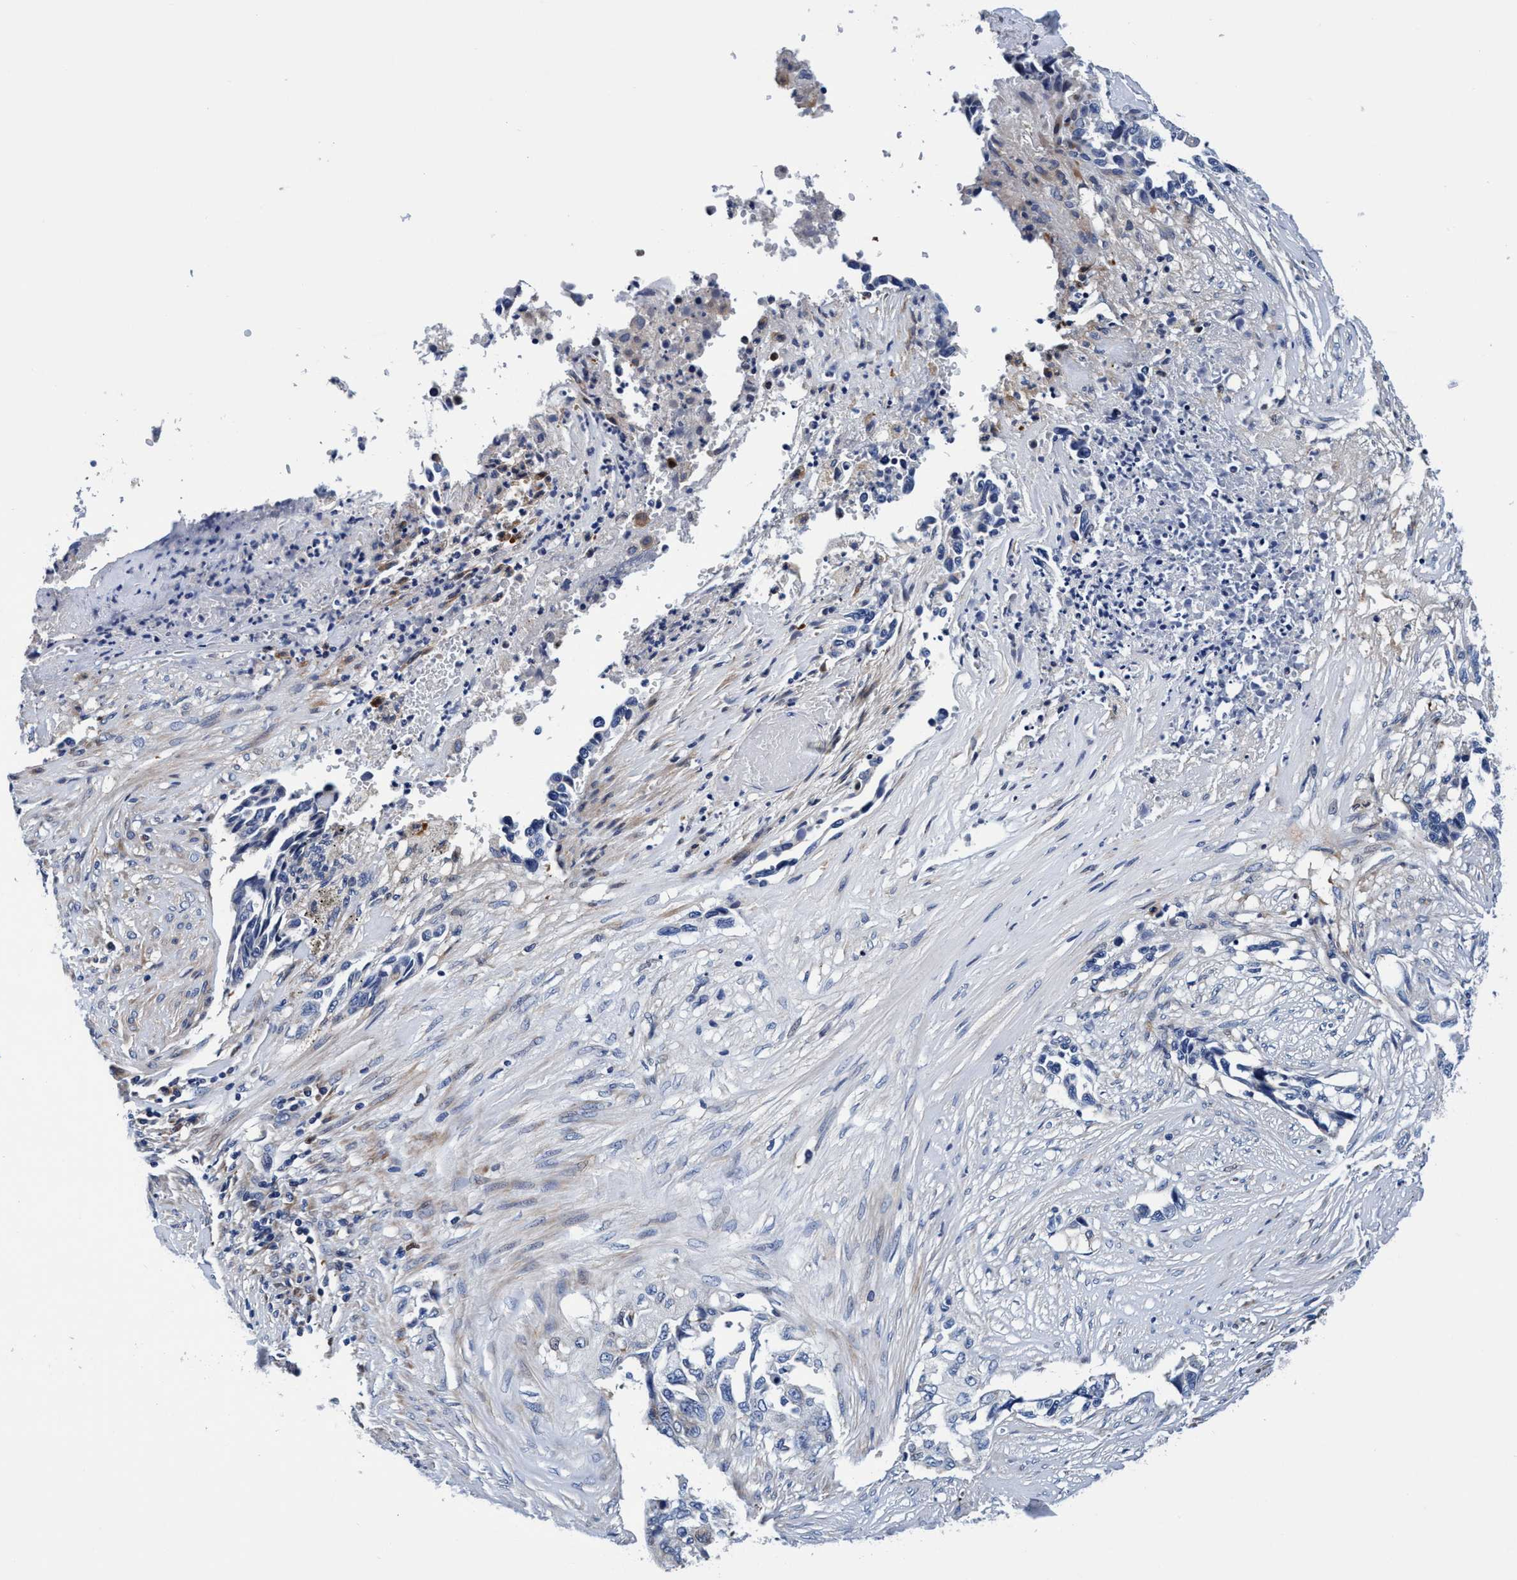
{"staining": {"intensity": "negative", "quantity": "none", "location": "none"}, "tissue": "lung cancer", "cell_type": "Tumor cells", "image_type": "cancer", "snomed": [{"axis": "morphology", "description": "Adenocarcinoma, NOS"}, {"axis": "topography", "description": "Lung"}], "caption": "IHC micrograph of human adenocarcinoma (lung) stained for a protein (brown), which demonstrates no staining in tumor cells.", "gene": "UBALD2", "patient": {"sex": "female", "age": 51}}